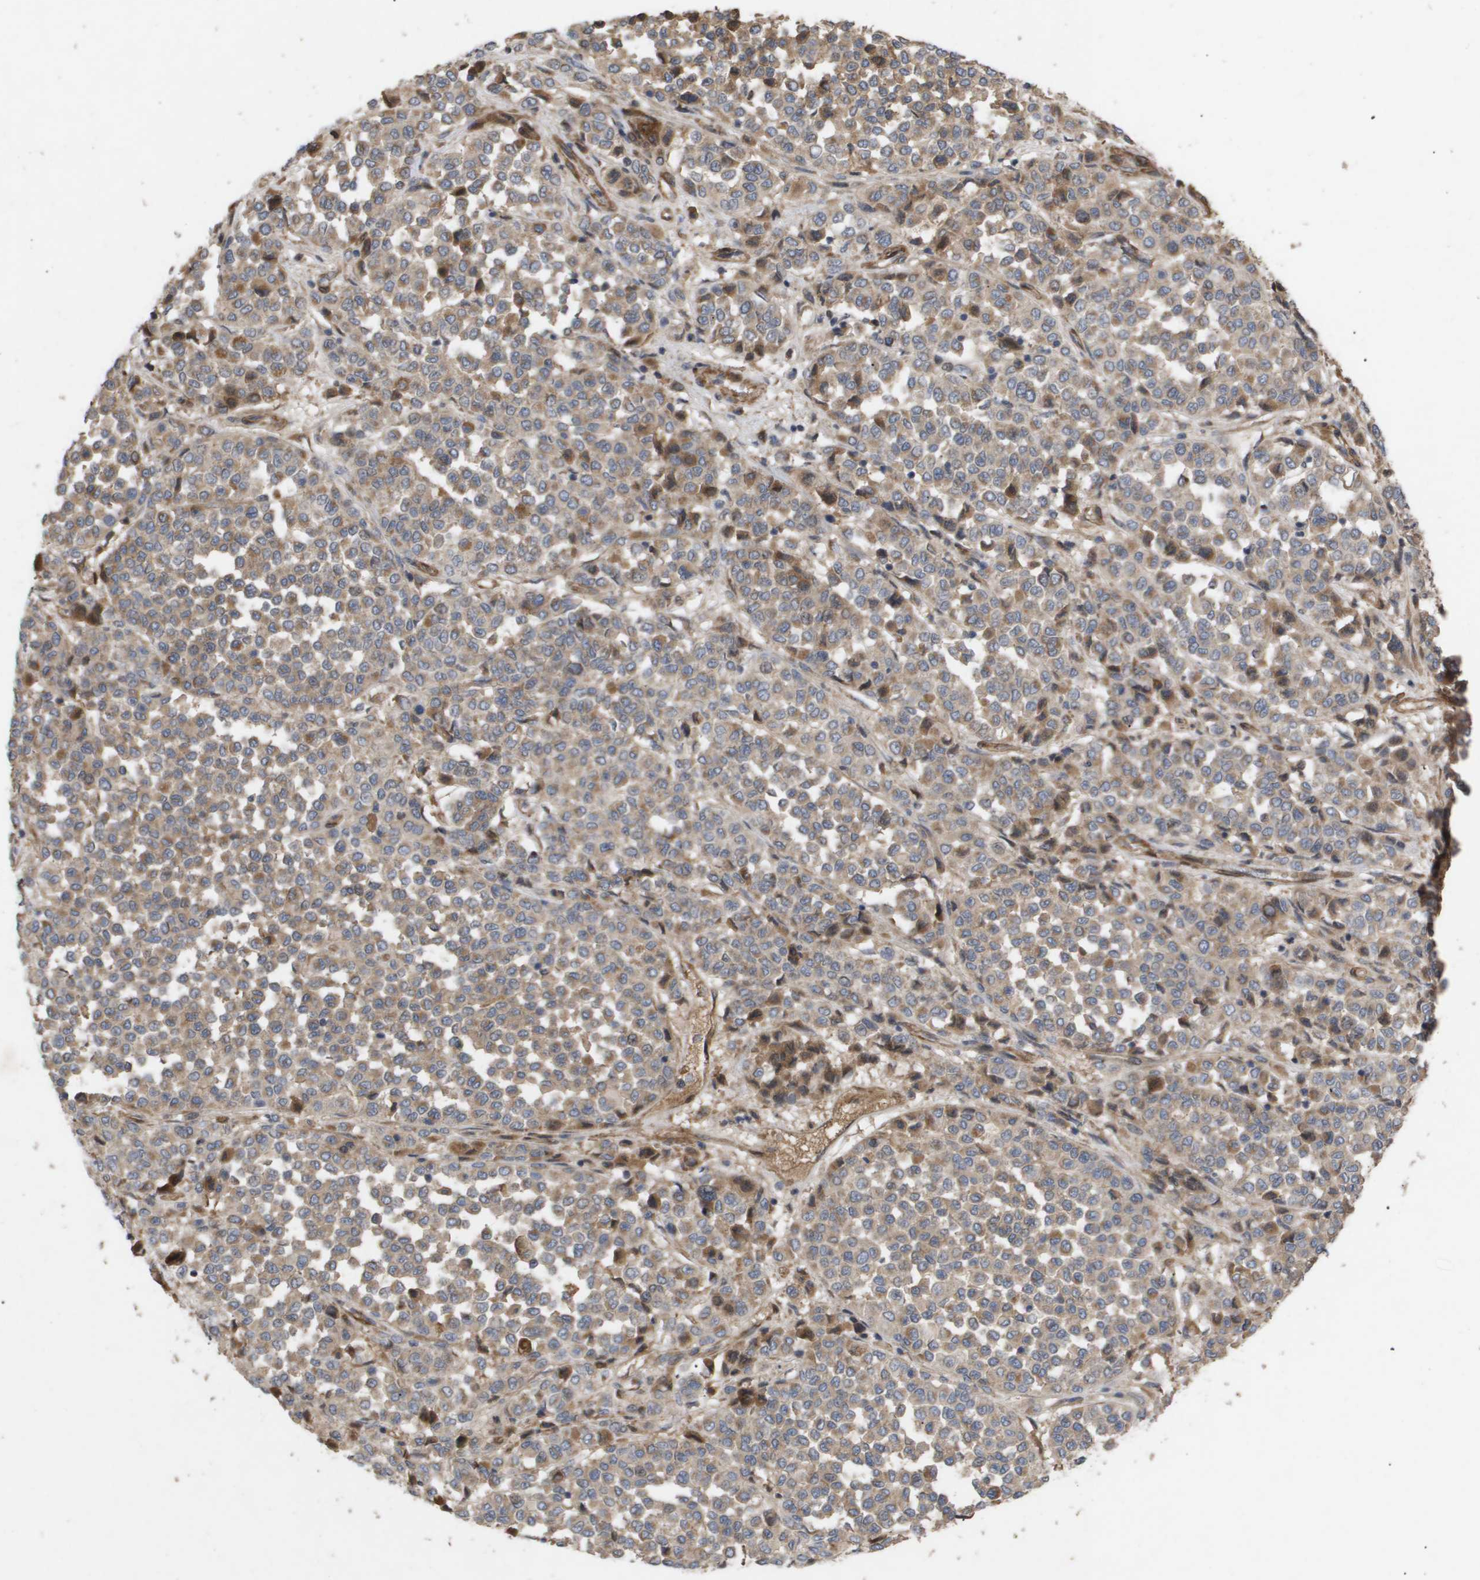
{"staining": {"intensity": "weak", "quantity": ">75%", "location": "cytoplasmic/membranous"}, "tissue": "melanoma", "cell_type": "Tumor cells", "image_type": "cancer", "snomed": [{"axis": "morphology", "description": "Malignant melanoma, Metastatic site"}, {"axis": "topography", "description": "Pancreas"}], "caption": "This is an image of immunohistochemistry (IHC) staining of malignant melanoma (metastatic site), which shows weak positivity in the cytoplasmic/membranous of tumor cells.", "gene": "TNS1", "patient": {"sex": "female", "age": 30}}